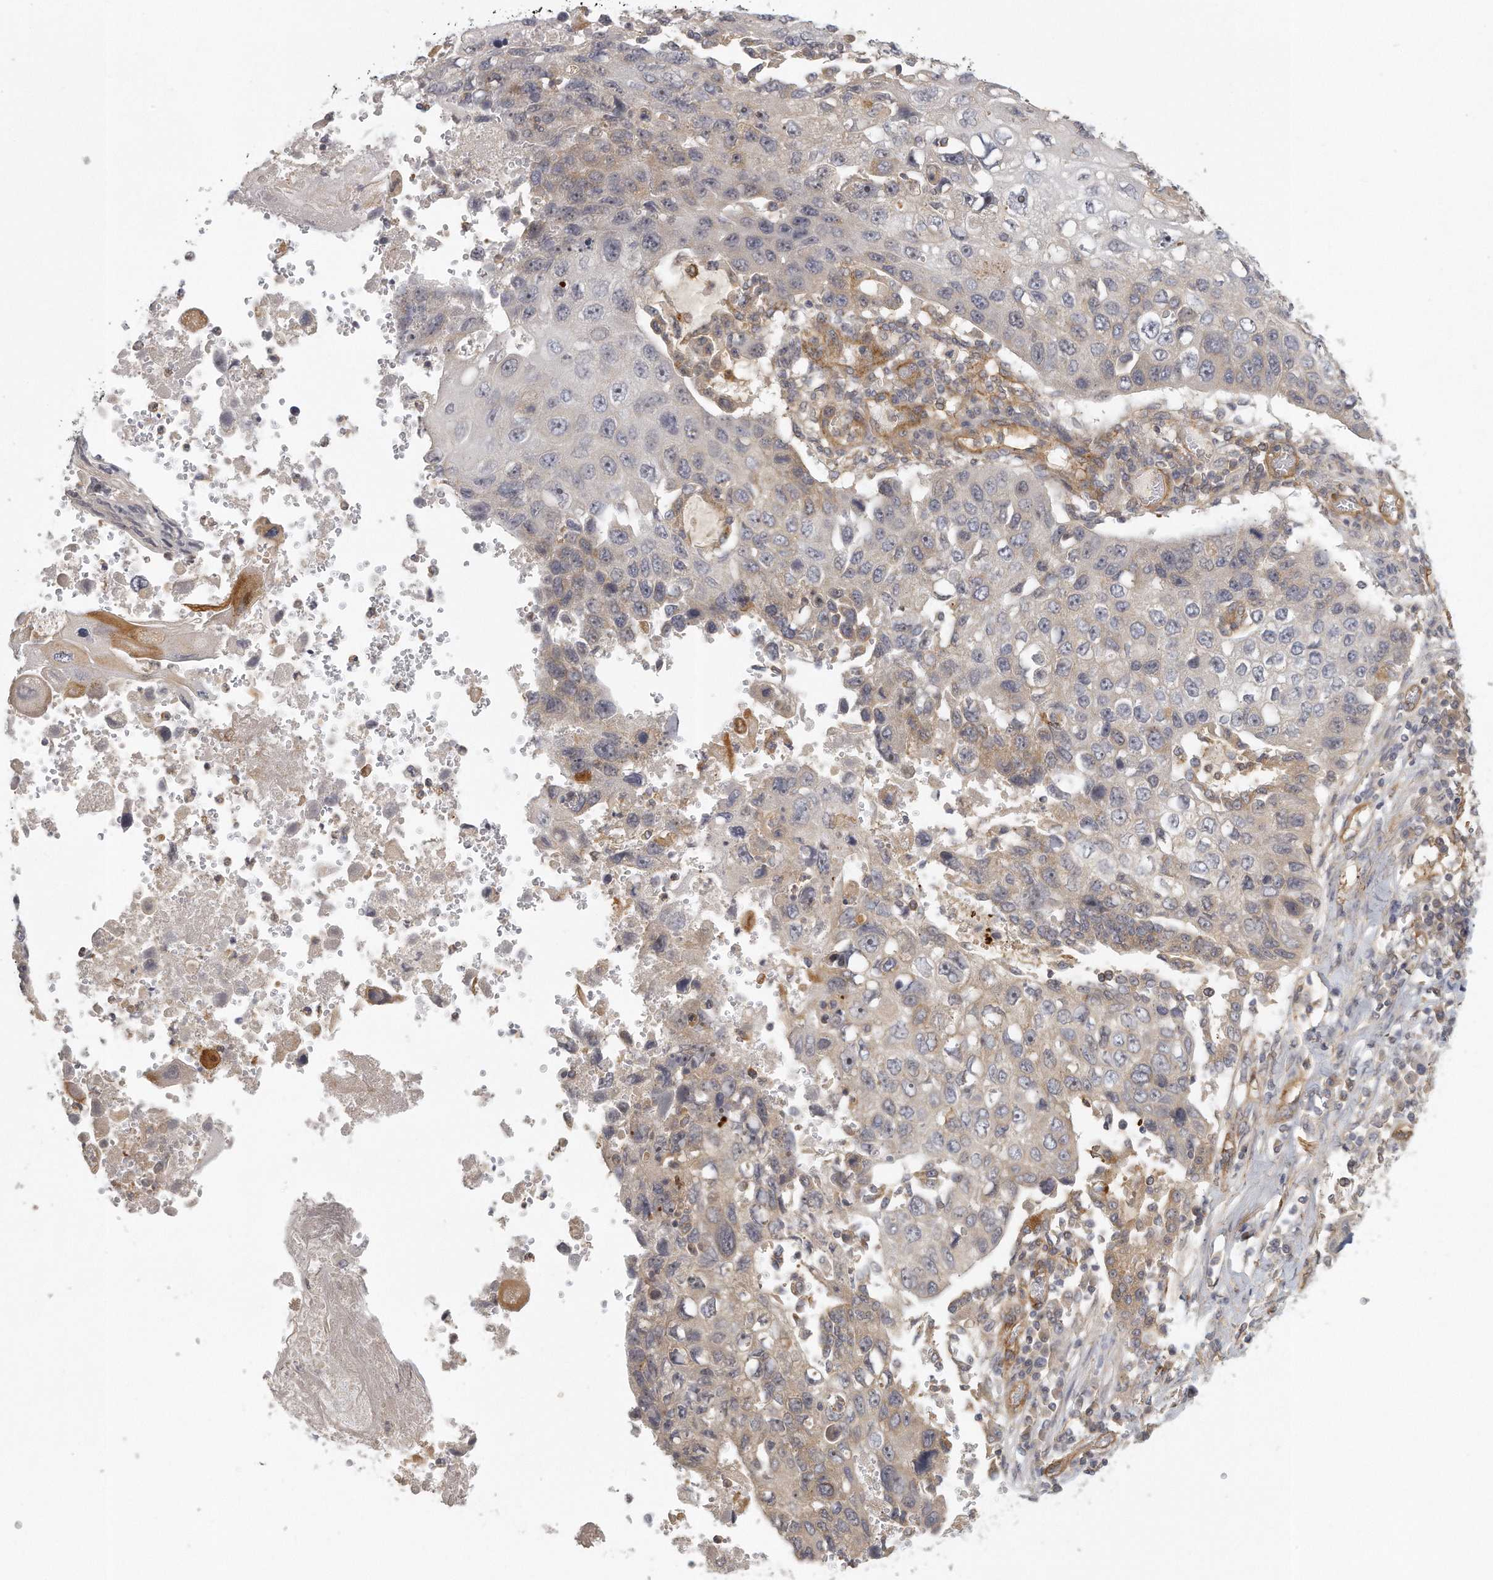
{"staining": {"intensity": "weak", "quantity": "<25%", "location": "cytoplasmic/membranous"}, "tissue": "lung cancer", "cell_type": "Tumor cells", "image_type": "cancer", "snomed": [{"axis": "morphology", "description": "Squamous cell carcinoma, NOS"}, {"axis": "topography", "description": "Lung"}], "caption": "This is a histopathology image of immunohistochemistry (IHC) staining of lung squamous cell carcinoma, which shows no positivity in tumor cells.", "gene": "MTERF4", "patient": {"sex": "male", "age": 61}}